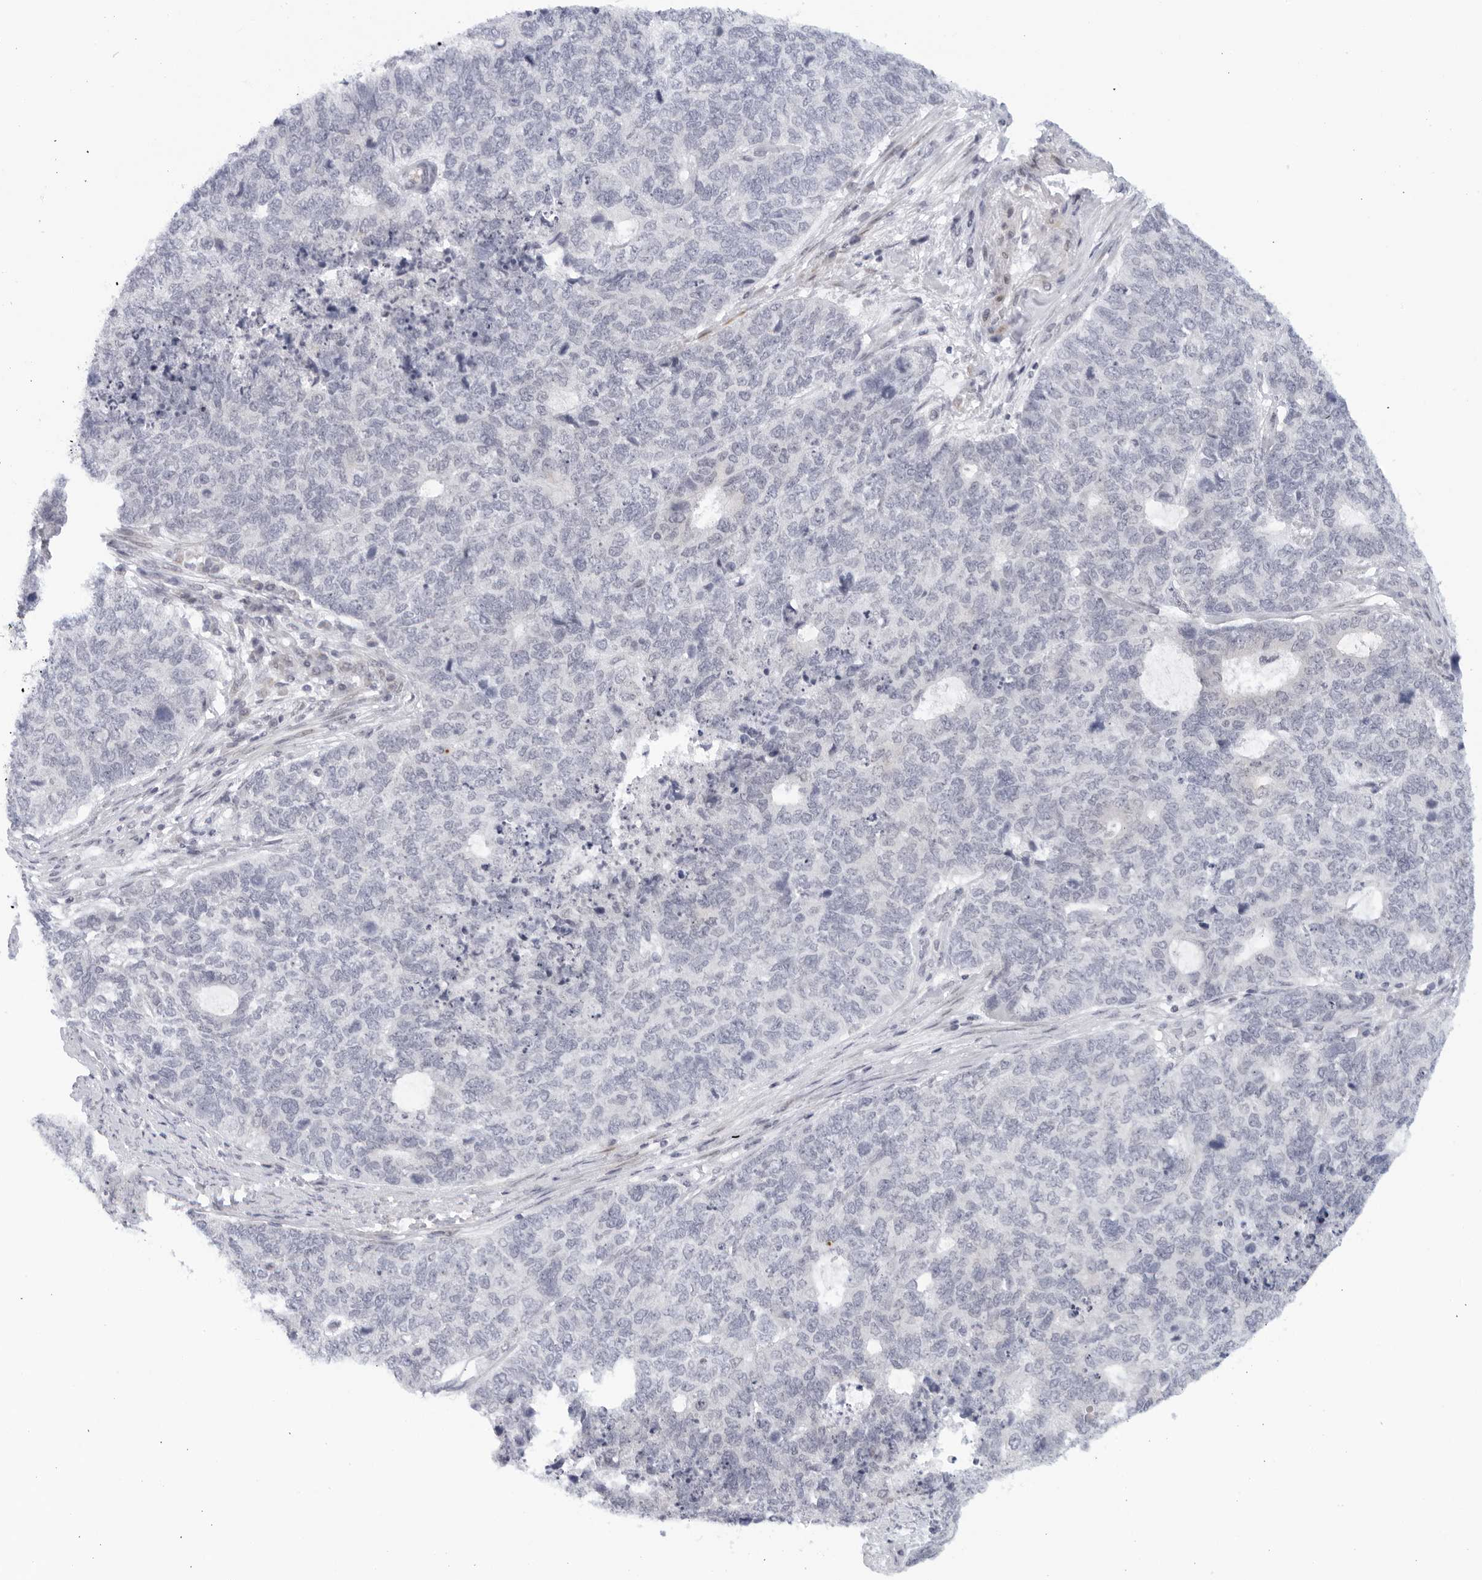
{"staining": {"intensity": "negative", "quantity": "none", "location": "none"}, "tissue": "cervical cancer", "cell_type": "Tumor cells", "image_type": "cancer", "snomed": [{"axis": "morphology", "description": "Squamous cell carcinoma, NOS"}, {"axis": "topography", "description": "Cervix"}], "caption": "Histopathology image shows no protein expression in tumor cells of cervical cancer tissue.", "gene": "WDTC1", "patient": {"sex": "female", "age": 63}}